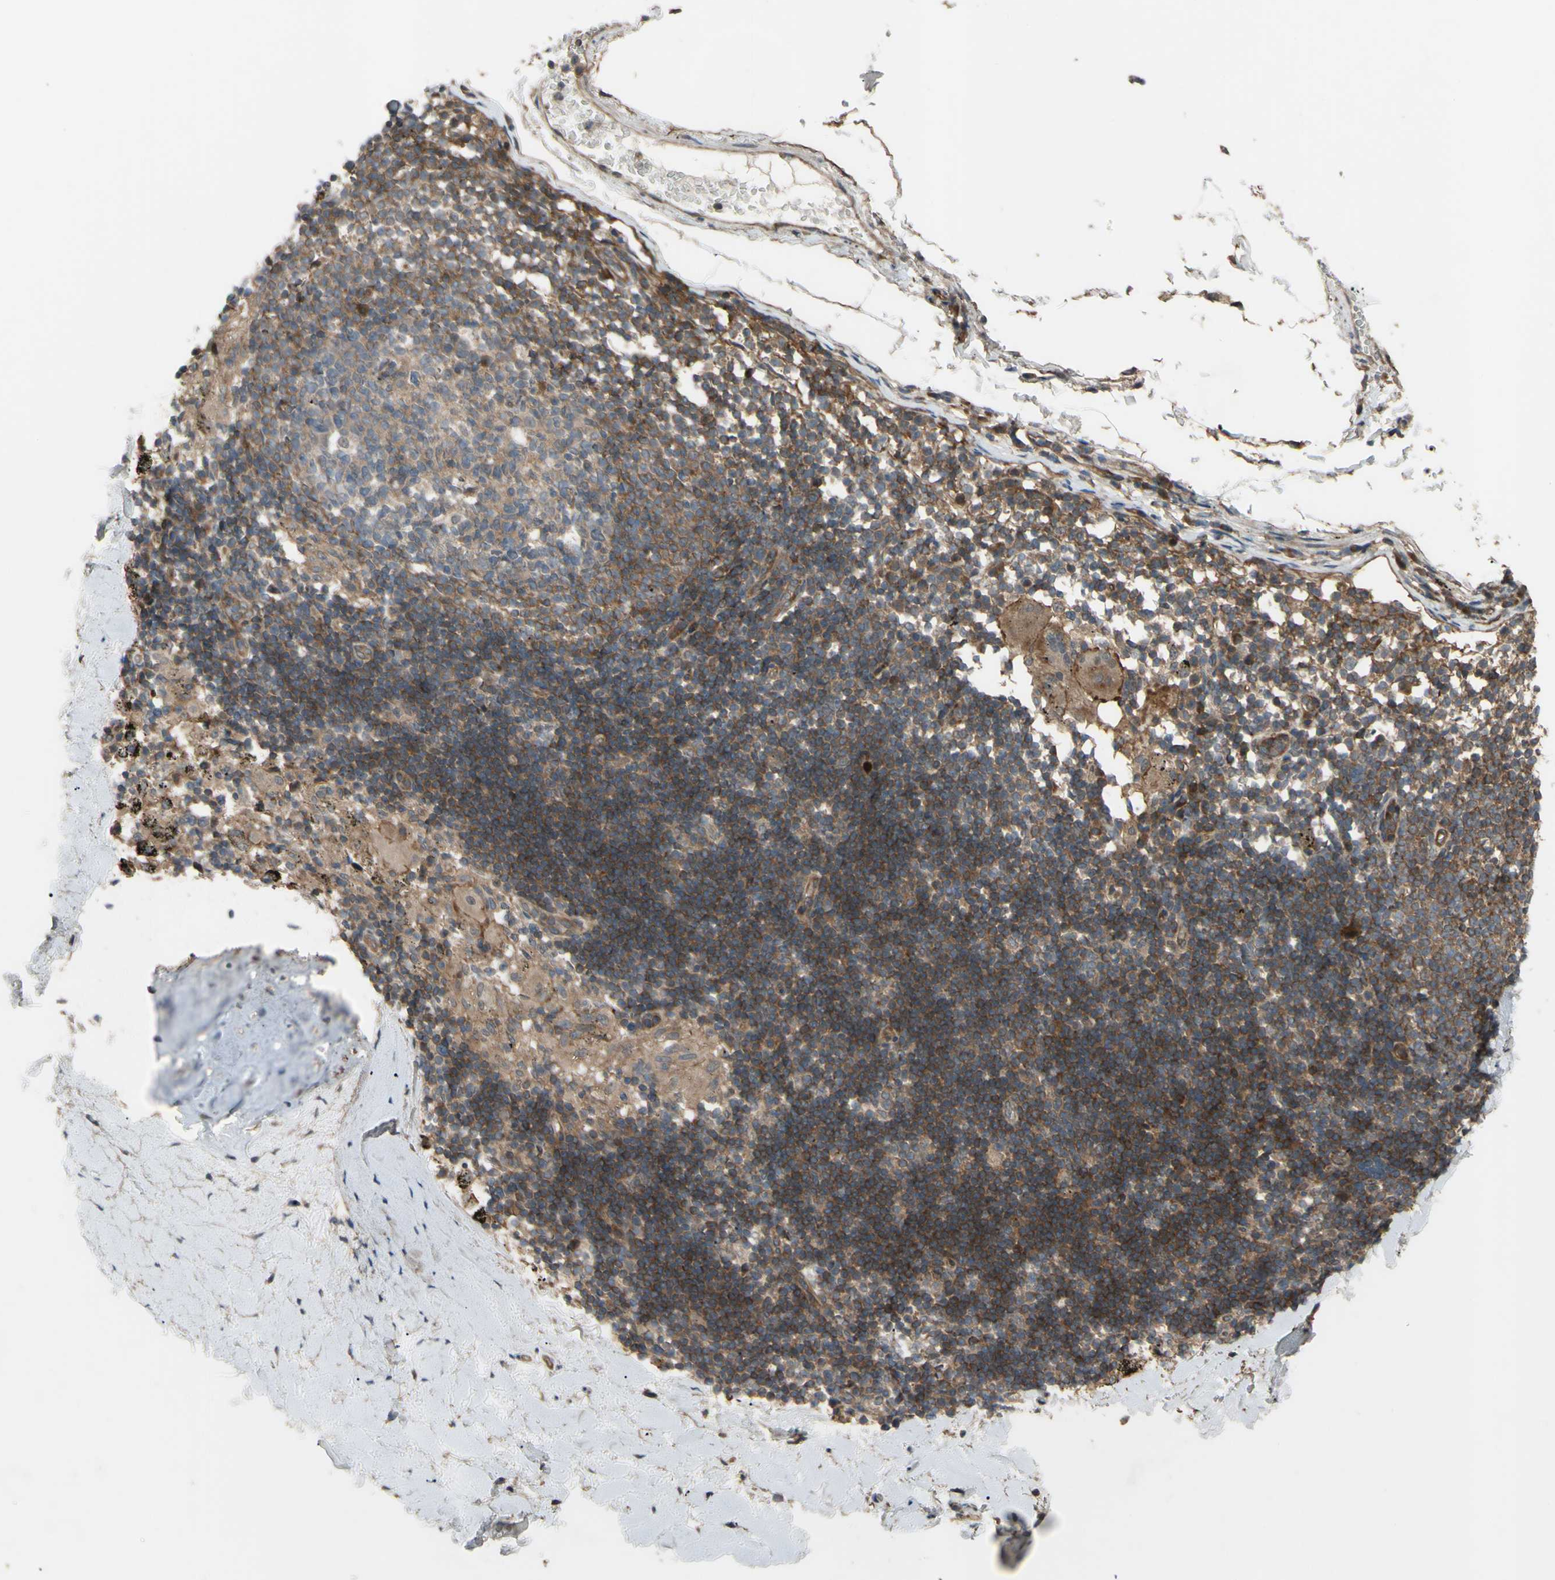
{"staining": {"intensity": "weak", "quantity": ">75%", "location": "cytoplasmic/membranous"}, "tissue": "adipose tissue", "cell_type": "Adipocytes", "image_type": "normal", "snomed": [{"axis": "morphology", "description": "Normal tissue, NOS"}, {"axis": "topography", "description": "Cartilage tissue"}, {"axis": "topography", "description": "Bronchus"}], "caption": "Adipose tissue was stained to show a protein in brown. There is low levels of weak cytoplasmic/membranous staining in about >75% of adipocytes. The staining is performed using DAB (3,3'-diaminobenzidine) brown chromogen to label protein expression. The nuclei are counter-stained blue using hematoxylin.", "gene": "SHROOM4", "patient": {"sex": "female", "age": 73}}